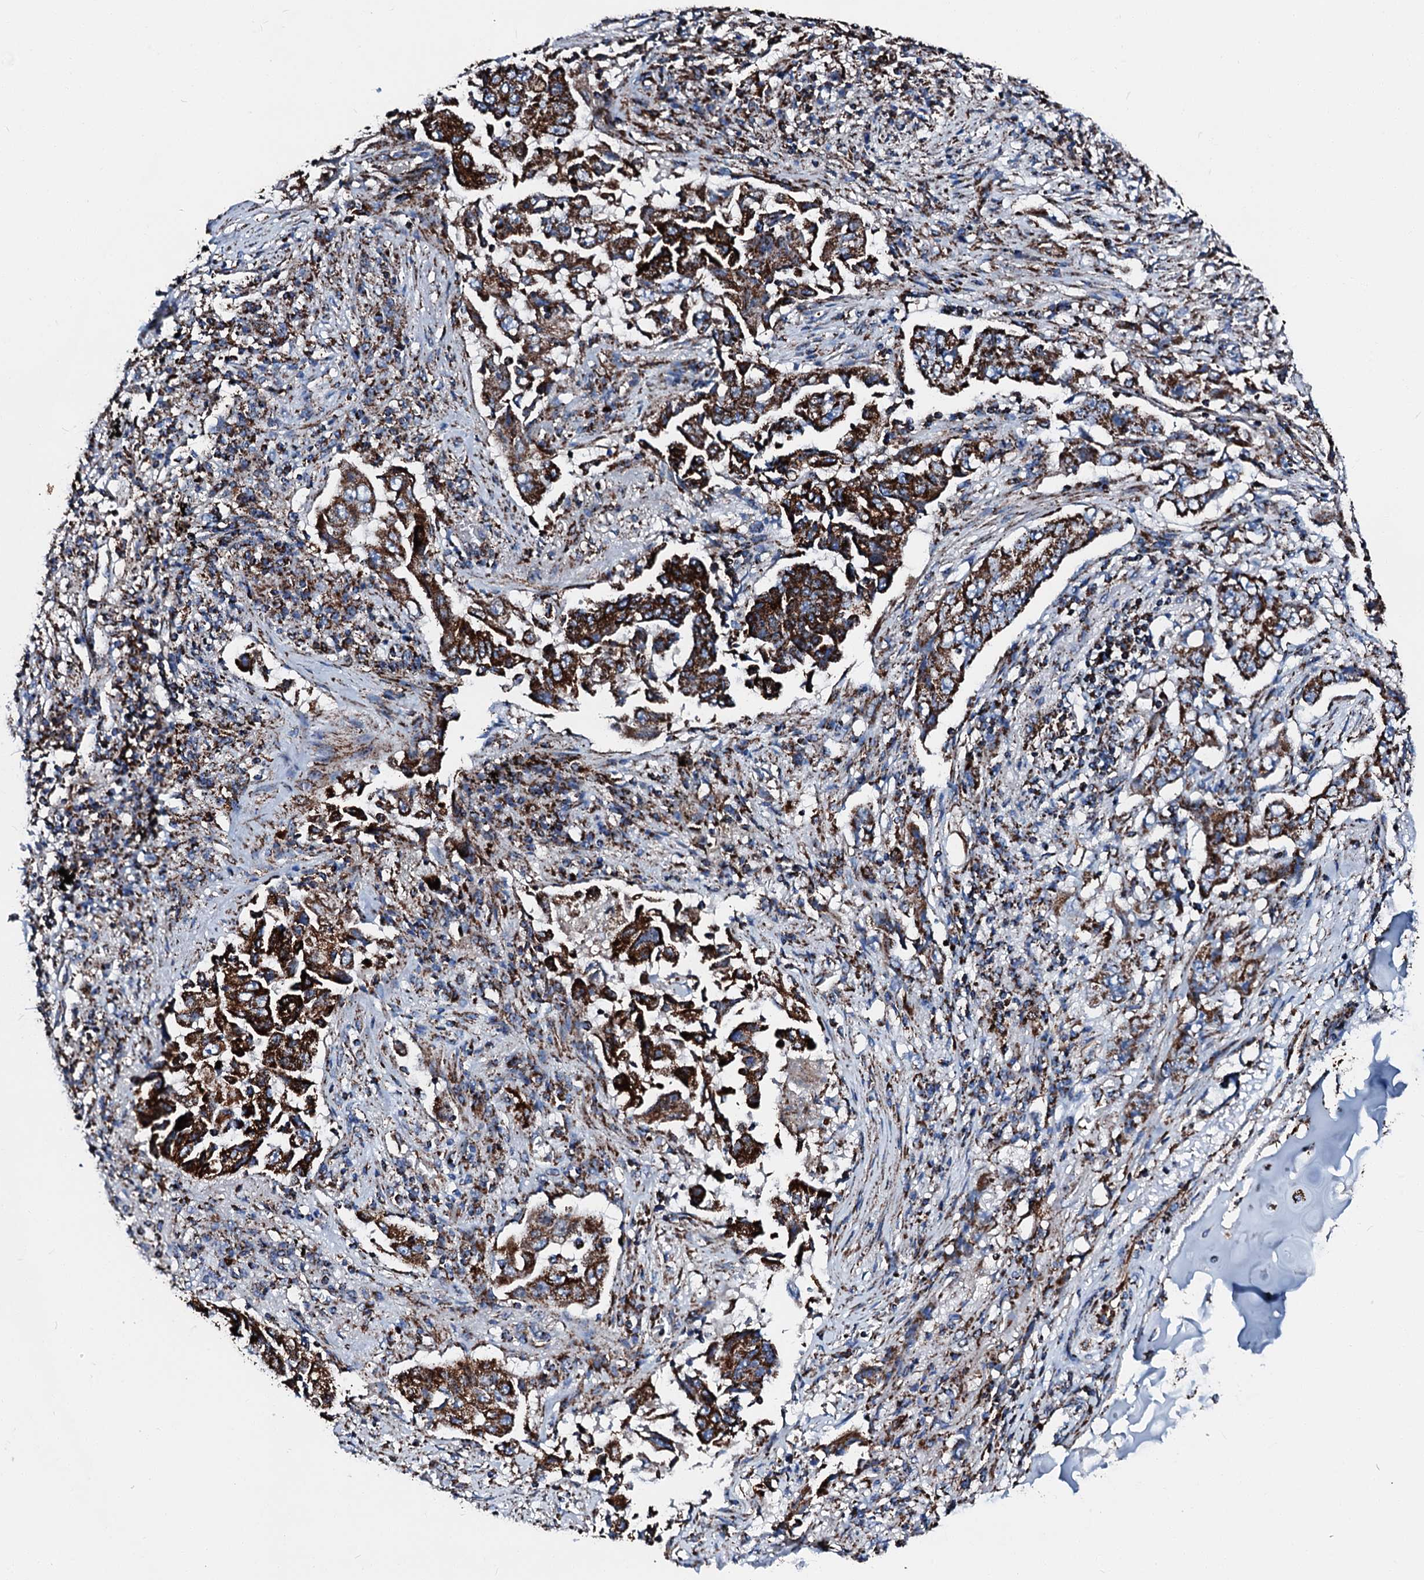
{"staining": {"intensity": "strong", "quantity": ">75%", "location": "cytoplasmic/membranous"}, "tissue": "lung cancer", "cell_type": "Tumor cells", "image_type": "cancer", "snomed": [{"axis": "morphology", "description": "Adenocarcinoma, NOS"}, {"axis": "topography", "description": "Lung"}], "caption": "Strong cytoplasmic/membranous protein staining is appreciated in approximately >75% of tumor cells in lung cancer (adenocarcinoma).", "gene": "HADH", "patient": {"sex": "female", "age": 51}}